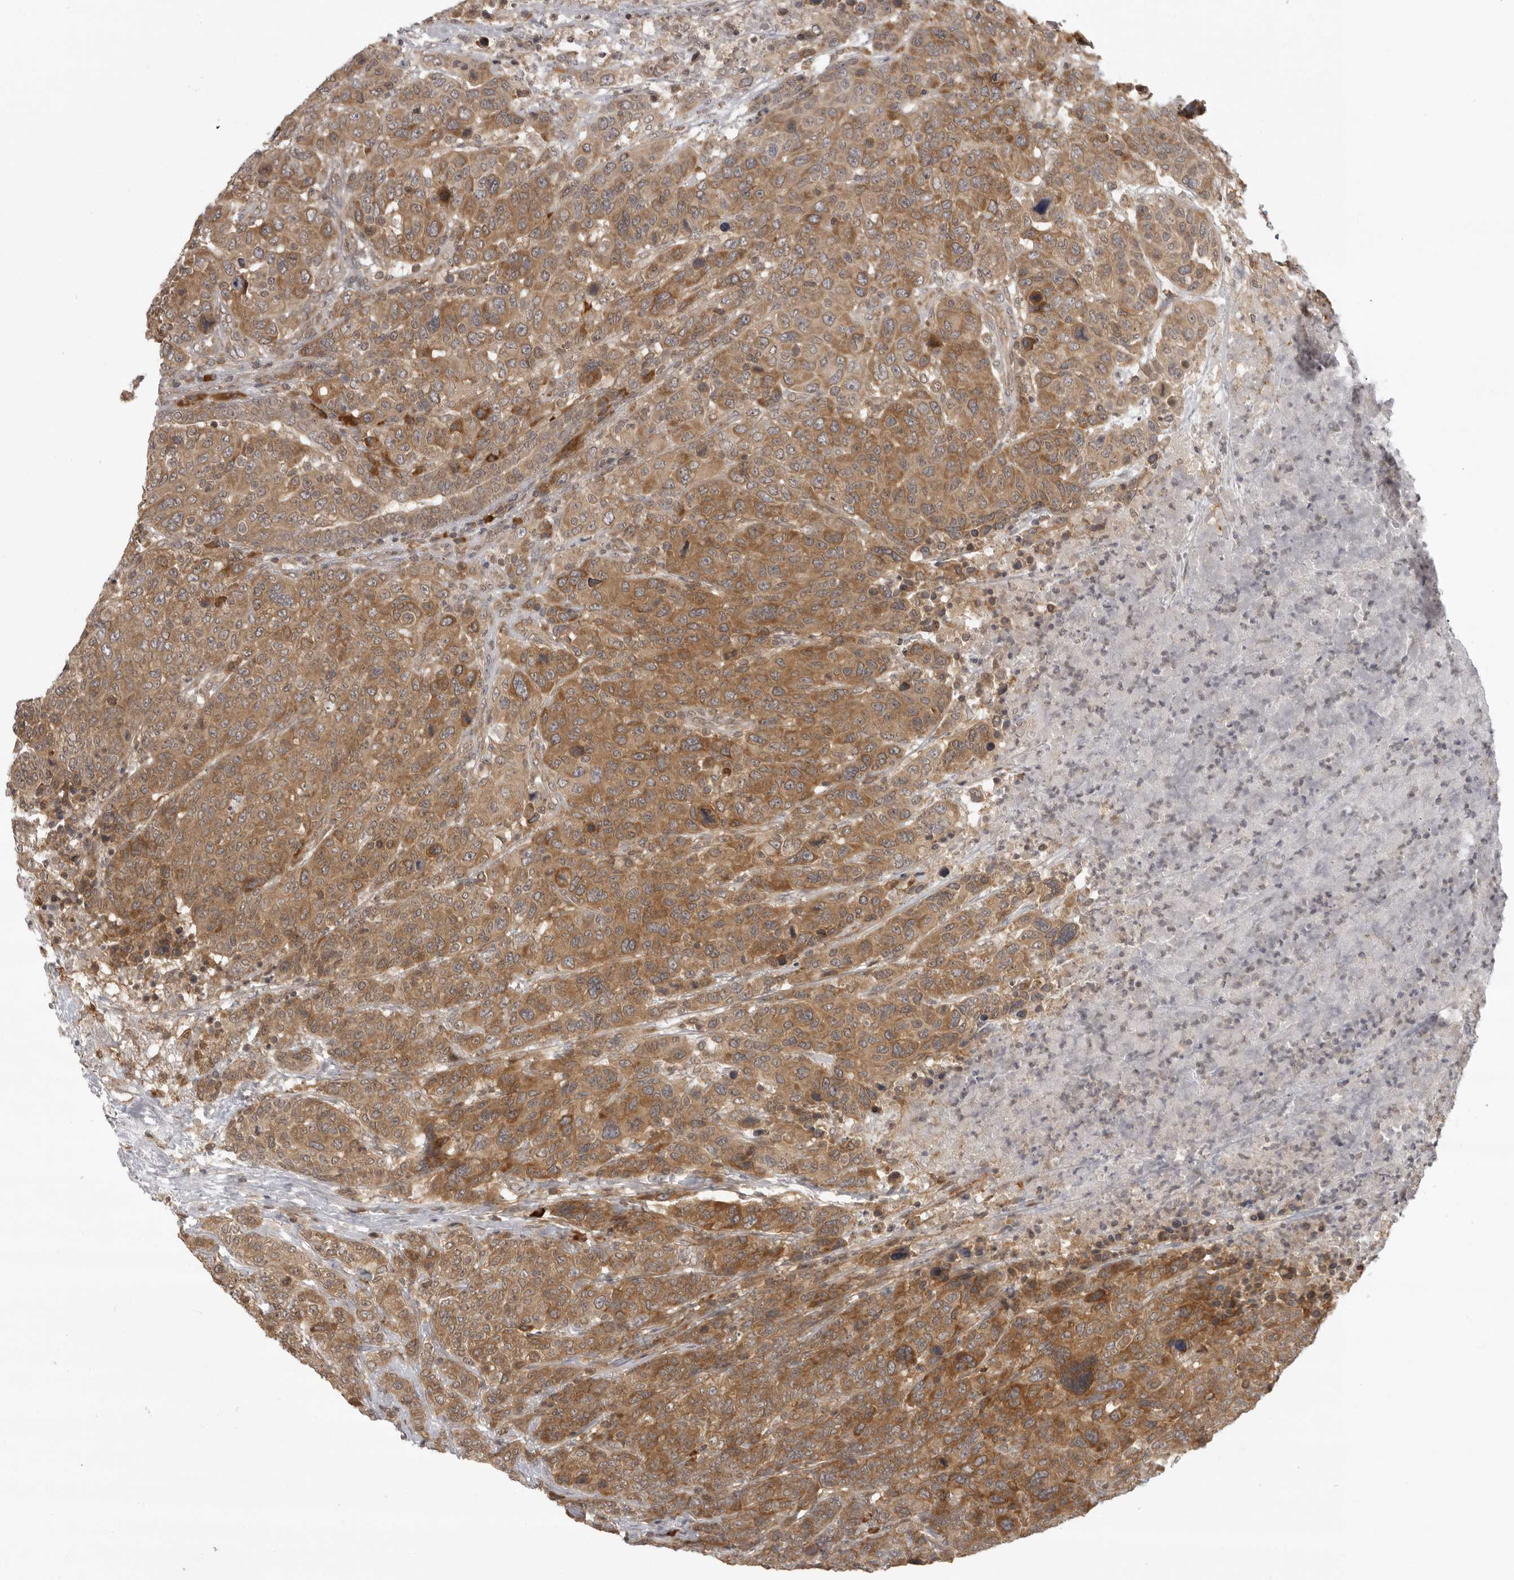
{"staining": {"intensity": "moderate", "quantity": ">75%", "location": "cytoplasmic/membranous"}, "tissue": "breast cancer", "cell_type": "Tumor cells", "image_type": "cancer", "snomed": [{"axis": "morphology", "description": "Duct carcinoma"}, {"axis": "topography", "description": "Breast"}], "caption": "IHC image of breast cancer (infiltrating ductal carcinoma) stained for a protein (brown), which displays medium levels of moderate cytoplasmic/membranous staining in approximately >75% of tumor cells.", "gene": "PRRC2A", "patient": {"sex": "female", "age": 37}}